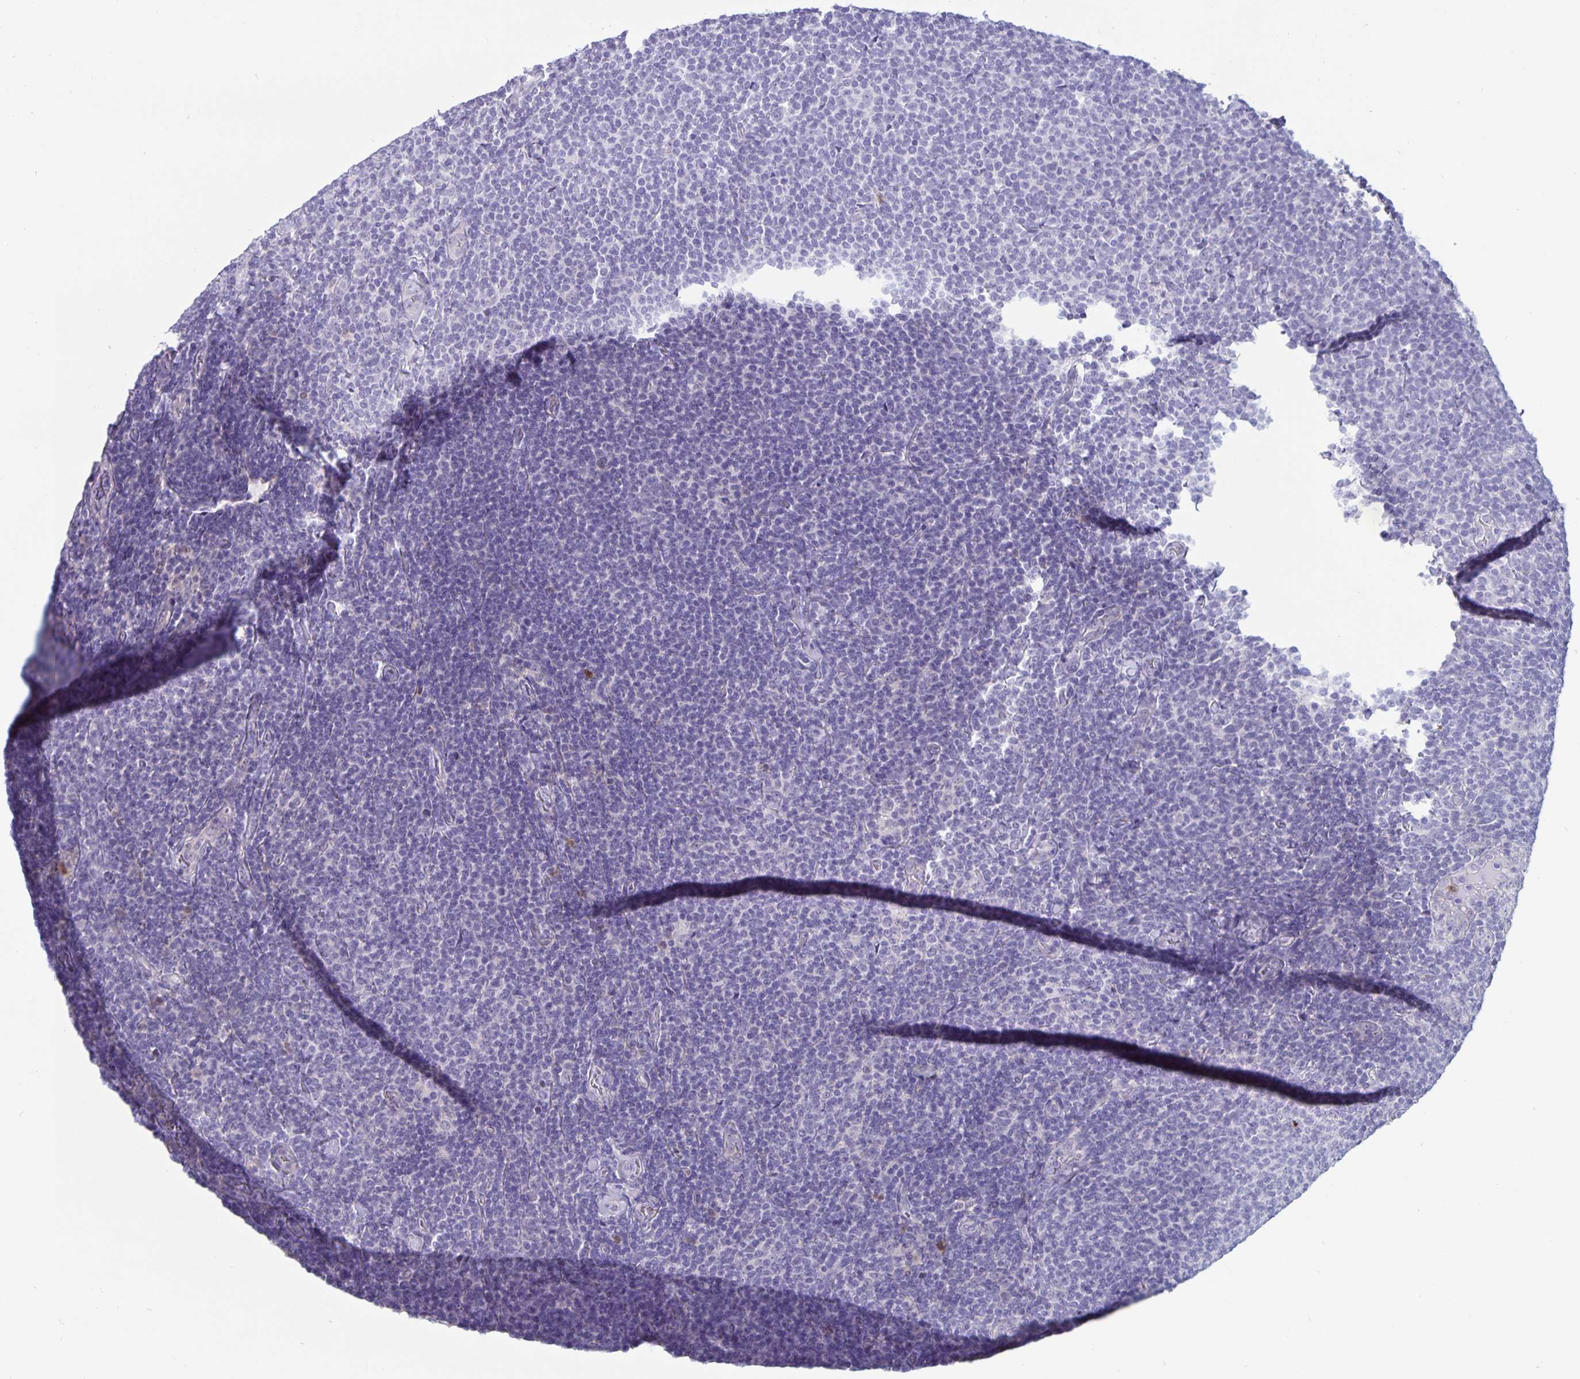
{"staining": {"intensity": "negative", "quantity": "none", "location": "none"}, "tissue": "lymphoma", "cell_type": "Tumor cells", "image_type": "cancer", "snomed": [{"axis": "morphology", "description": "Malignant lymphoma, non-Hodgkin's type, Low grade"}, {"axis": "topography", "description": "Lymph node"}], "caption": "Malignant lymphoma, non-Hodgkin's type (low-grade) stained for a protein using IHC demonstrates no expression tumor cells.", "gene": "PLCB3", "patient": {"sex": "male", "age": 52}}